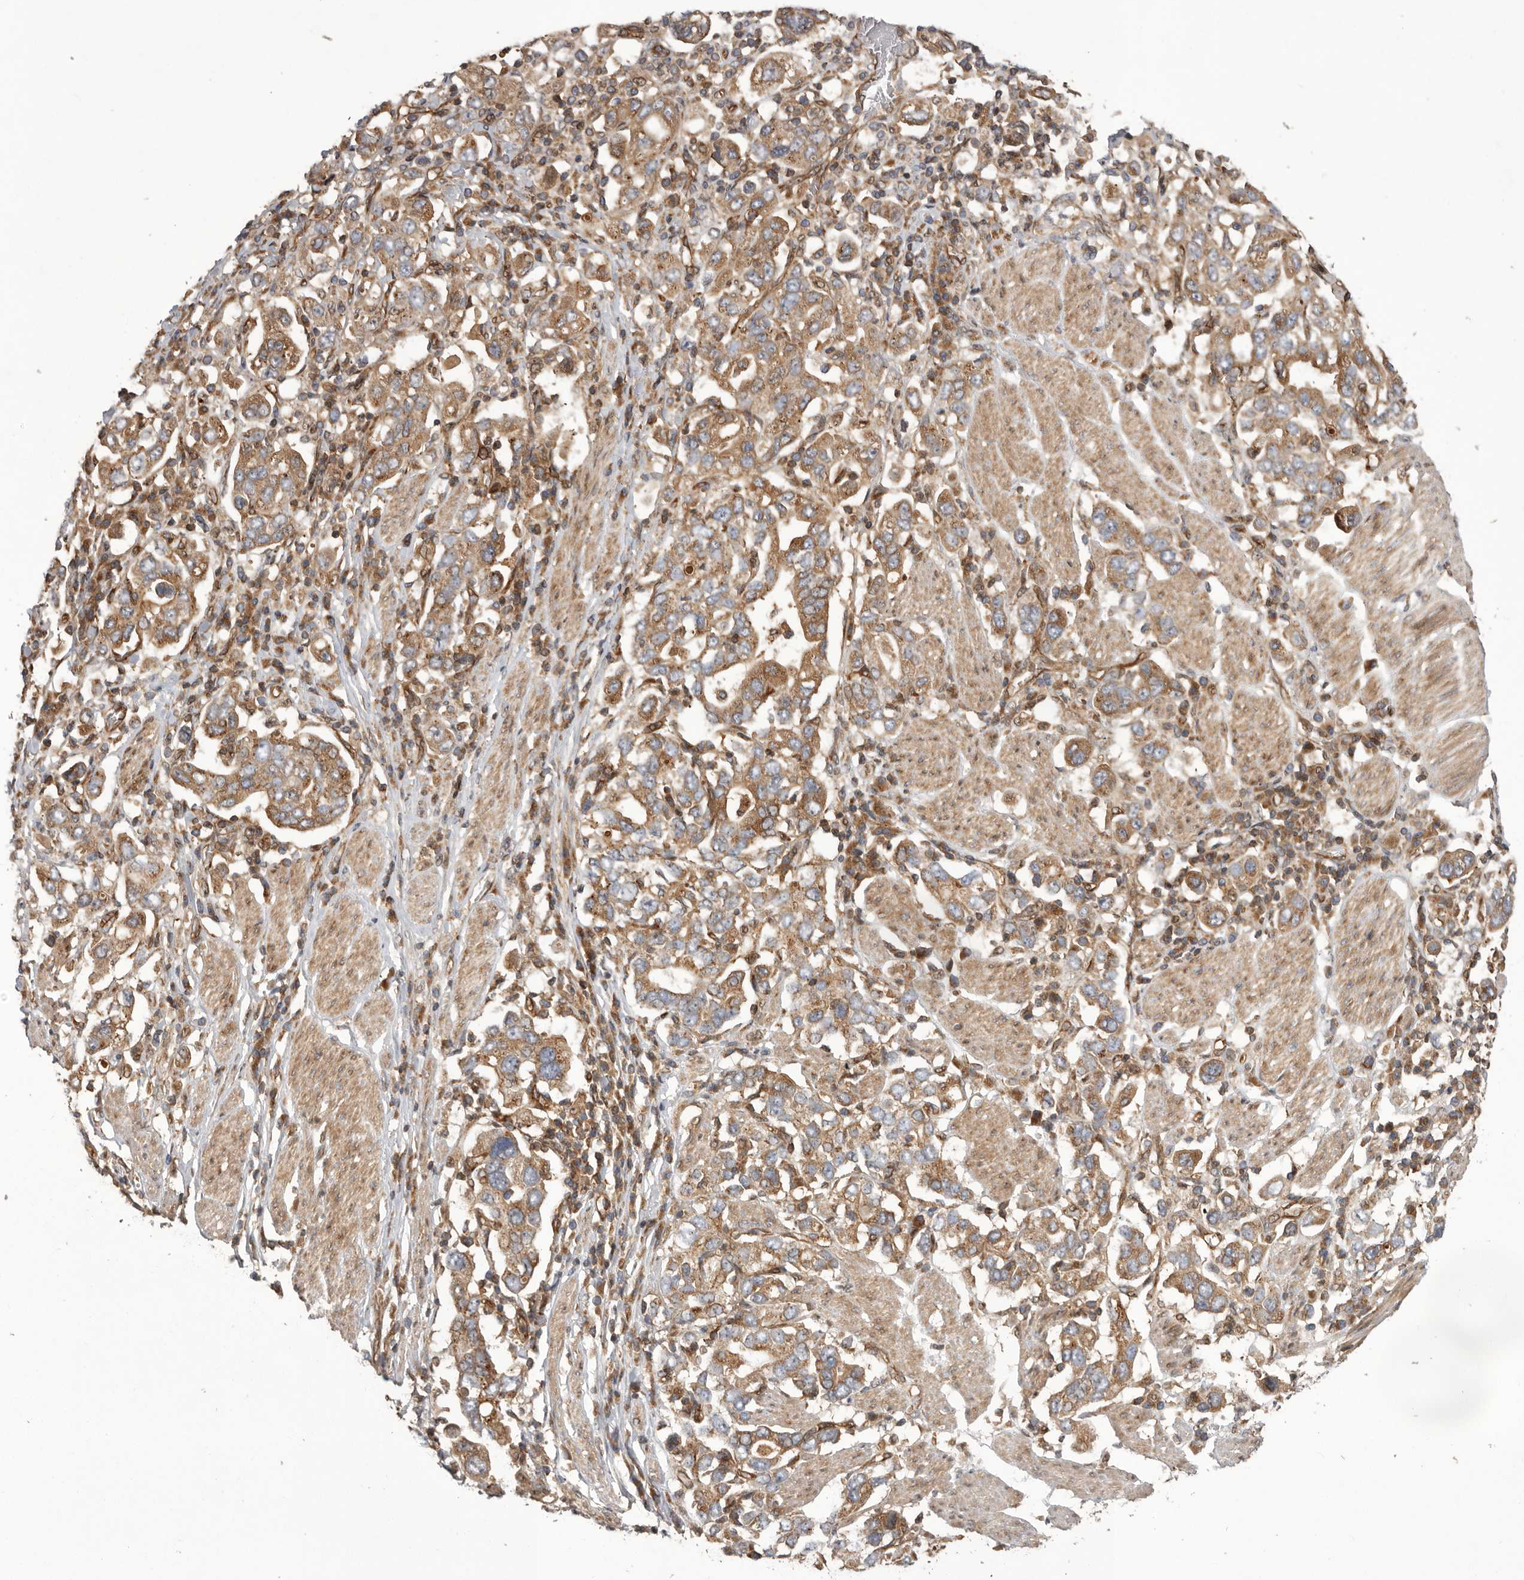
{"staining": {"intensity": "moderate", "quantity": ">75%", "location": "cytoplasmic/membranous"}, "tissue": "stomach cancer", "cell_type": "Tumor cells", "image_type": "cancer", "snomed": [{"axis": "morphology", "description": "Adenocarcinoma, NOS"}, {"axis": "topography", "description": "Stomach, upper"}], "caption": "Immunohistochemistry (IHC) of human stomach cancer reveals medium levels of moderate cytoplasmic/membranous expression in about >75% of tumor cells. The protein of interest is stained brown, and the nuclei are stained in blue (DAB (3,3'-diaminobenzidine) IHC with brightfield microscopy, high magnification).", "gene": "DHDDS", "patient": {"sex": "male", "age": 62}}